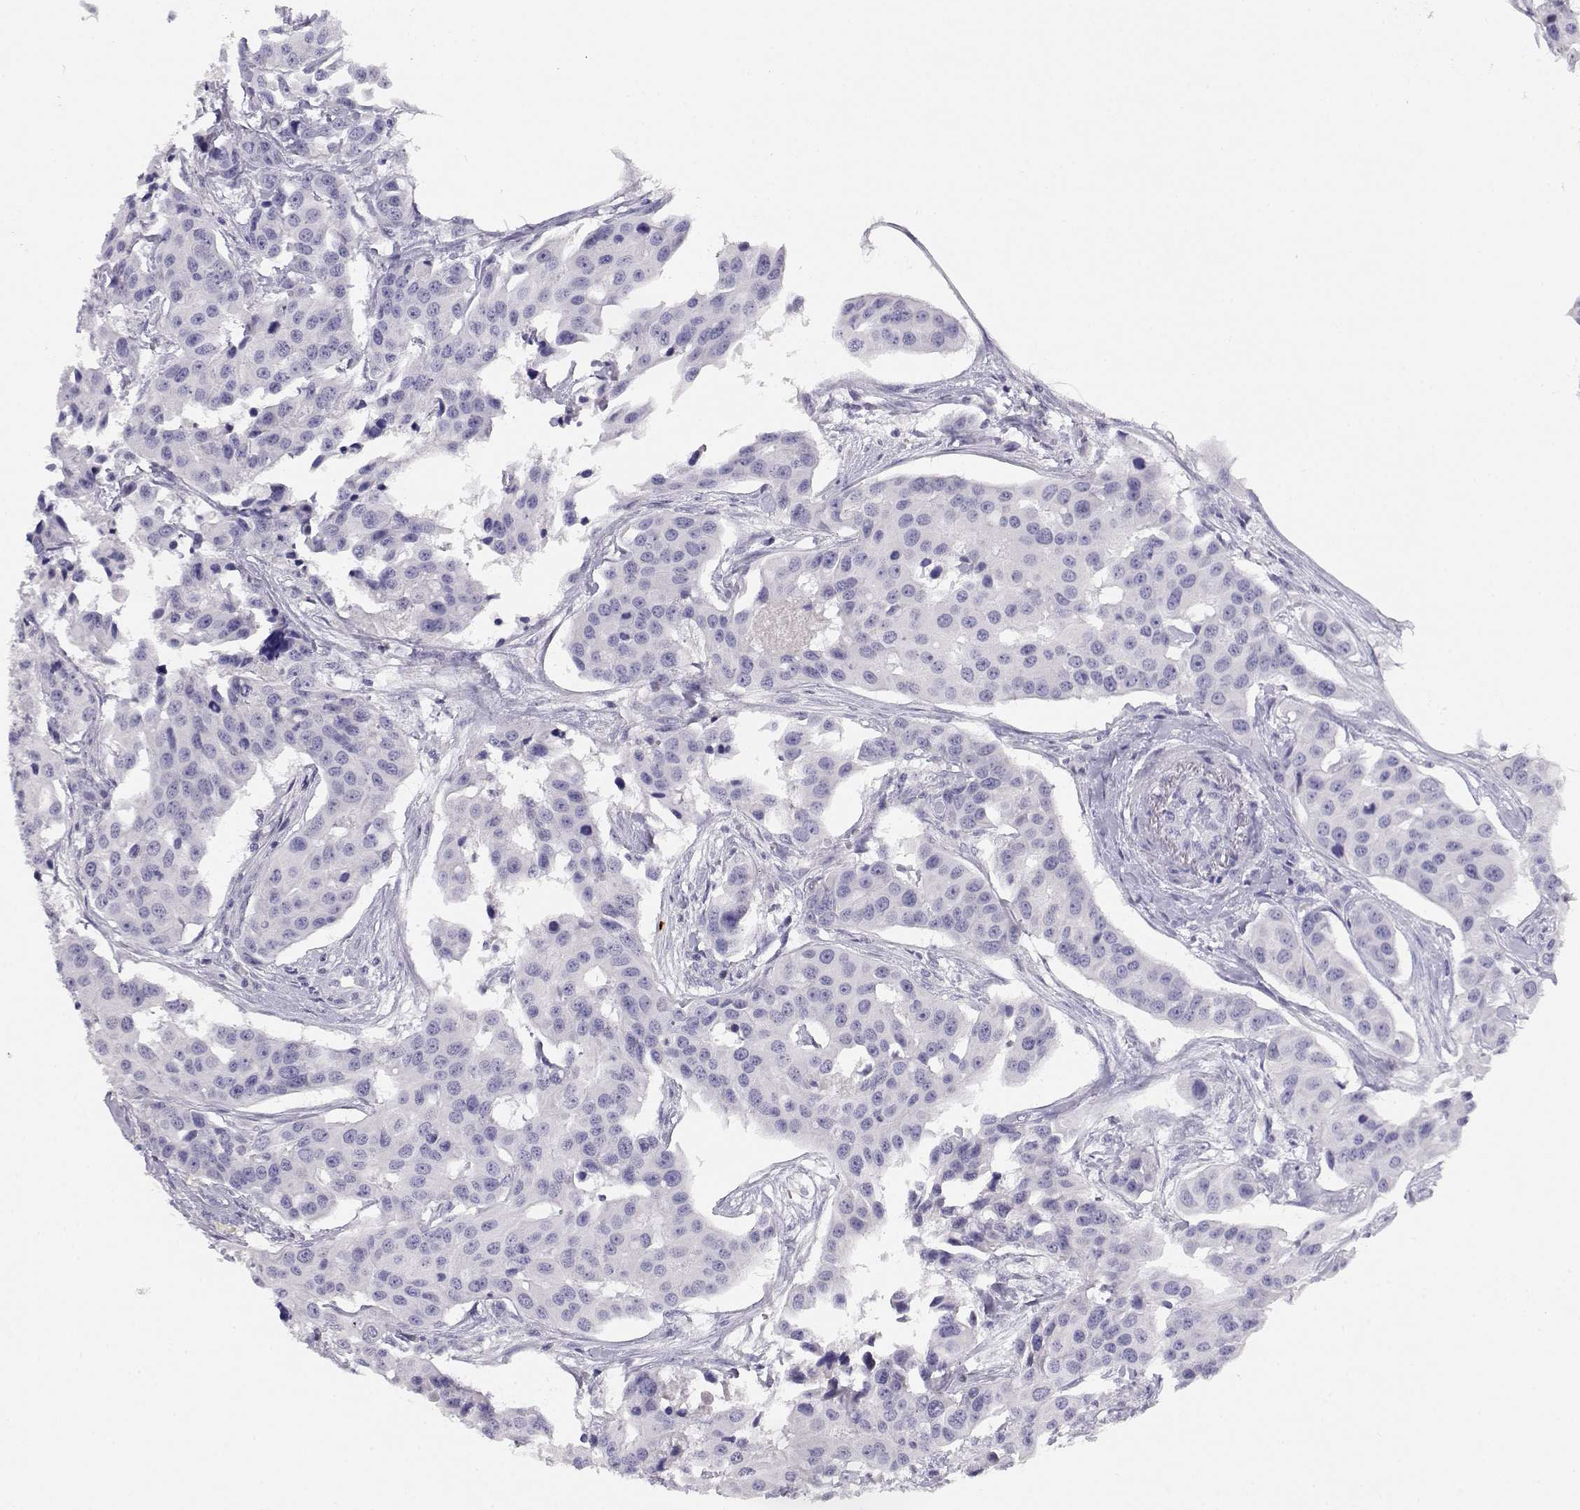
{"staining": {"intensity": "negative", "quantity": "none", "location": "none"}, "tissue": "head and neck cancer", "cell_type": "Tumor cells", "image_type": "cancer", "snomed": [{"axis": "morphology", "description": "Adenocarcinoma, NOS"}, {"axis": "topography", "description": "Head-Neck"}], "caption": "Human head and neck cancer stained for a protein using immunohistochemistry (IHC) reveals no expression in tumor cells.", "gene": "GPR174", "patient": {"sex": "male", "age": 76}}